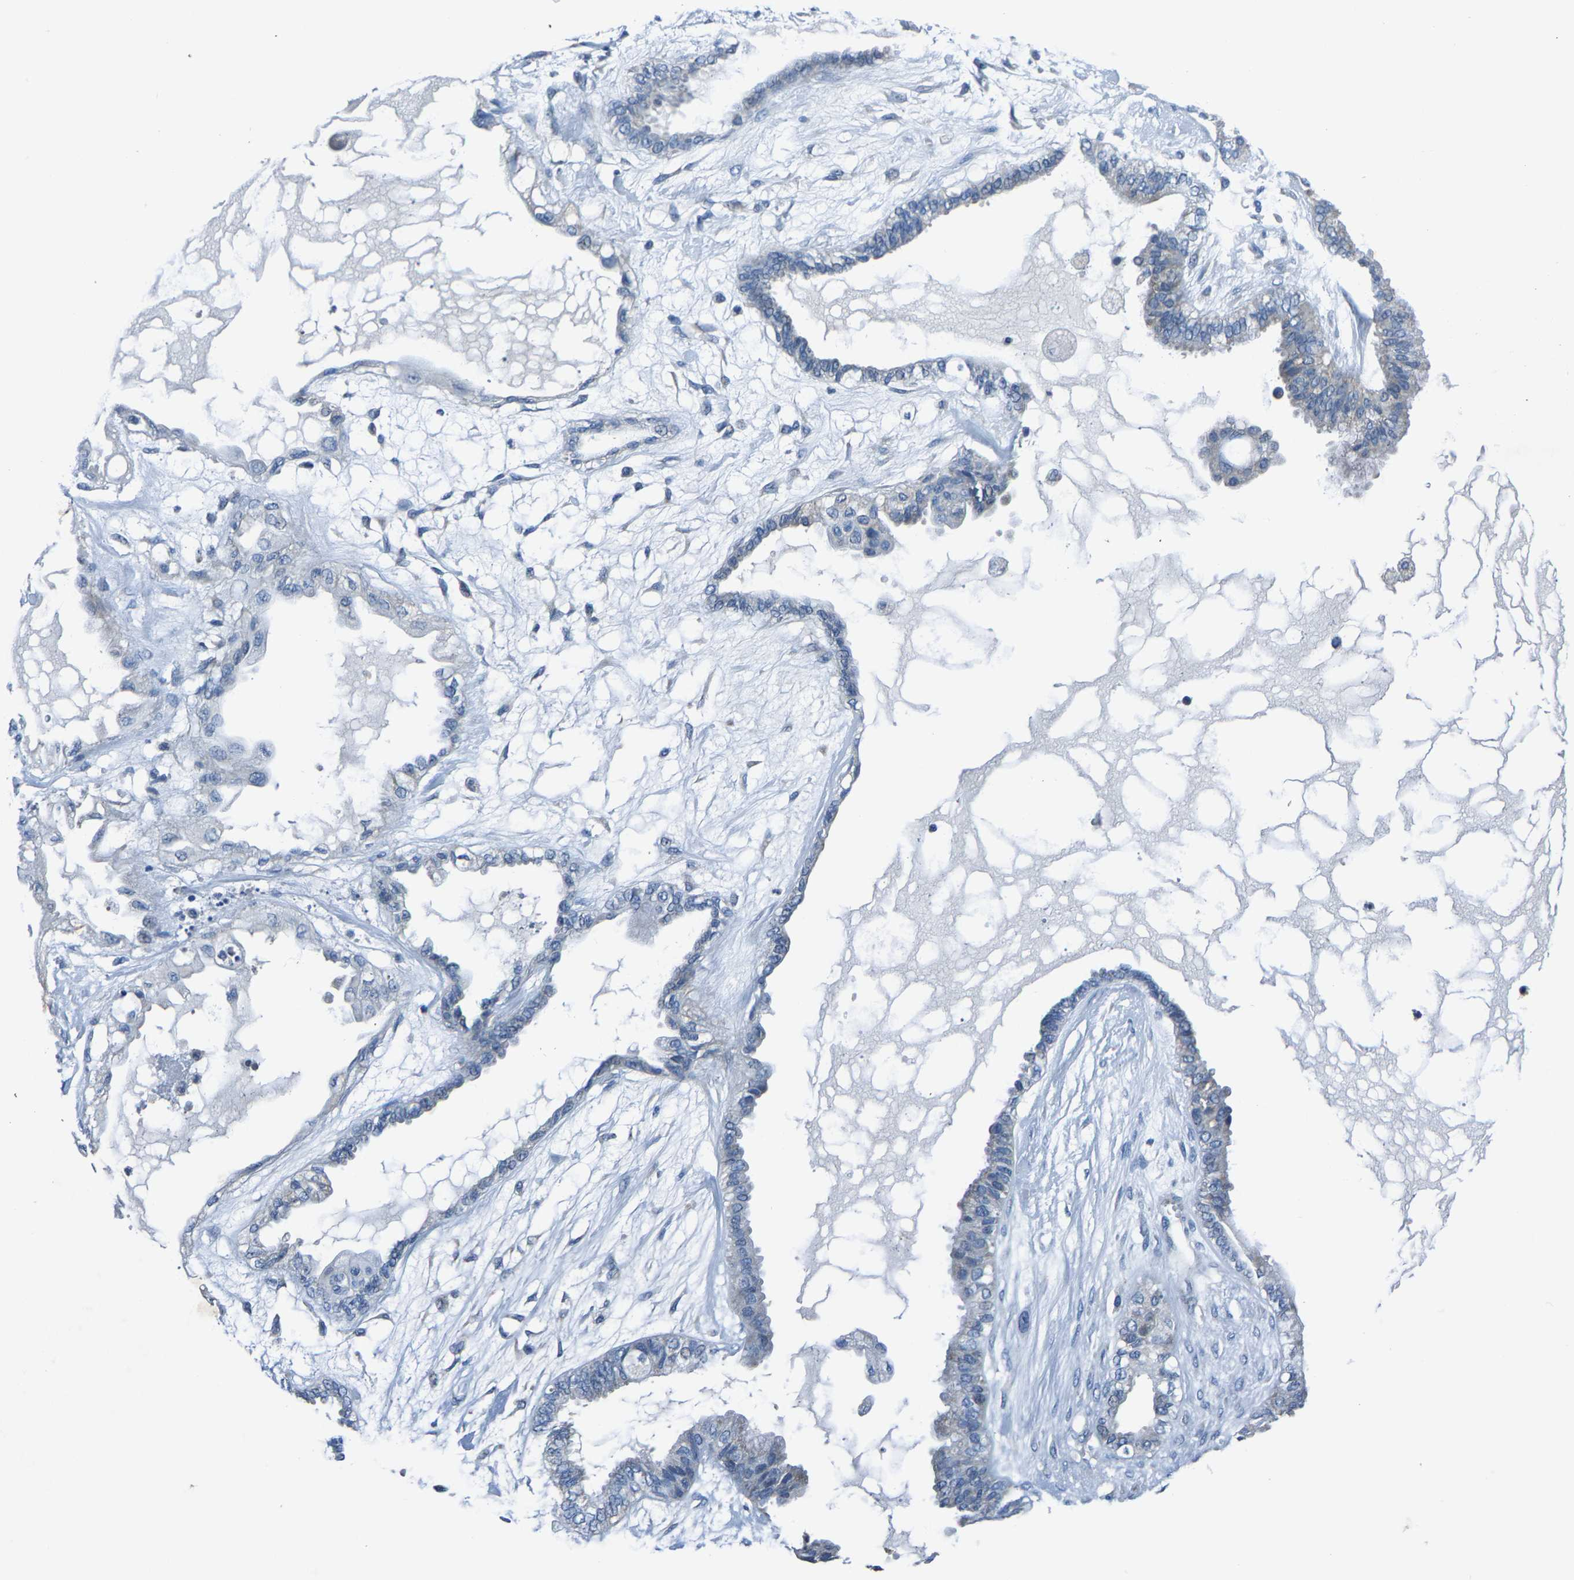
{"staining": {"intensity": "negative", "quantity": "none", "location": "none"}, "tissue": "ovarian cancer", "cell_type": "Tumor cells", "image_type": "cancer", "snomed": [{"axis": "morphology", "description": "Carcinoma, NOS"}, {"axis": "morphology", "description": "Carcinoma, endometroid"}, {"axis": "topography", "description": "Ovary"}], "caption": "An immunohistochemistry (IHC) image of ovarian cancer is shown. There is no staining in tumor cells of ovarian cancer.", "gene": "ADAM2", "patient": {"sex": "female", "age": 50}}